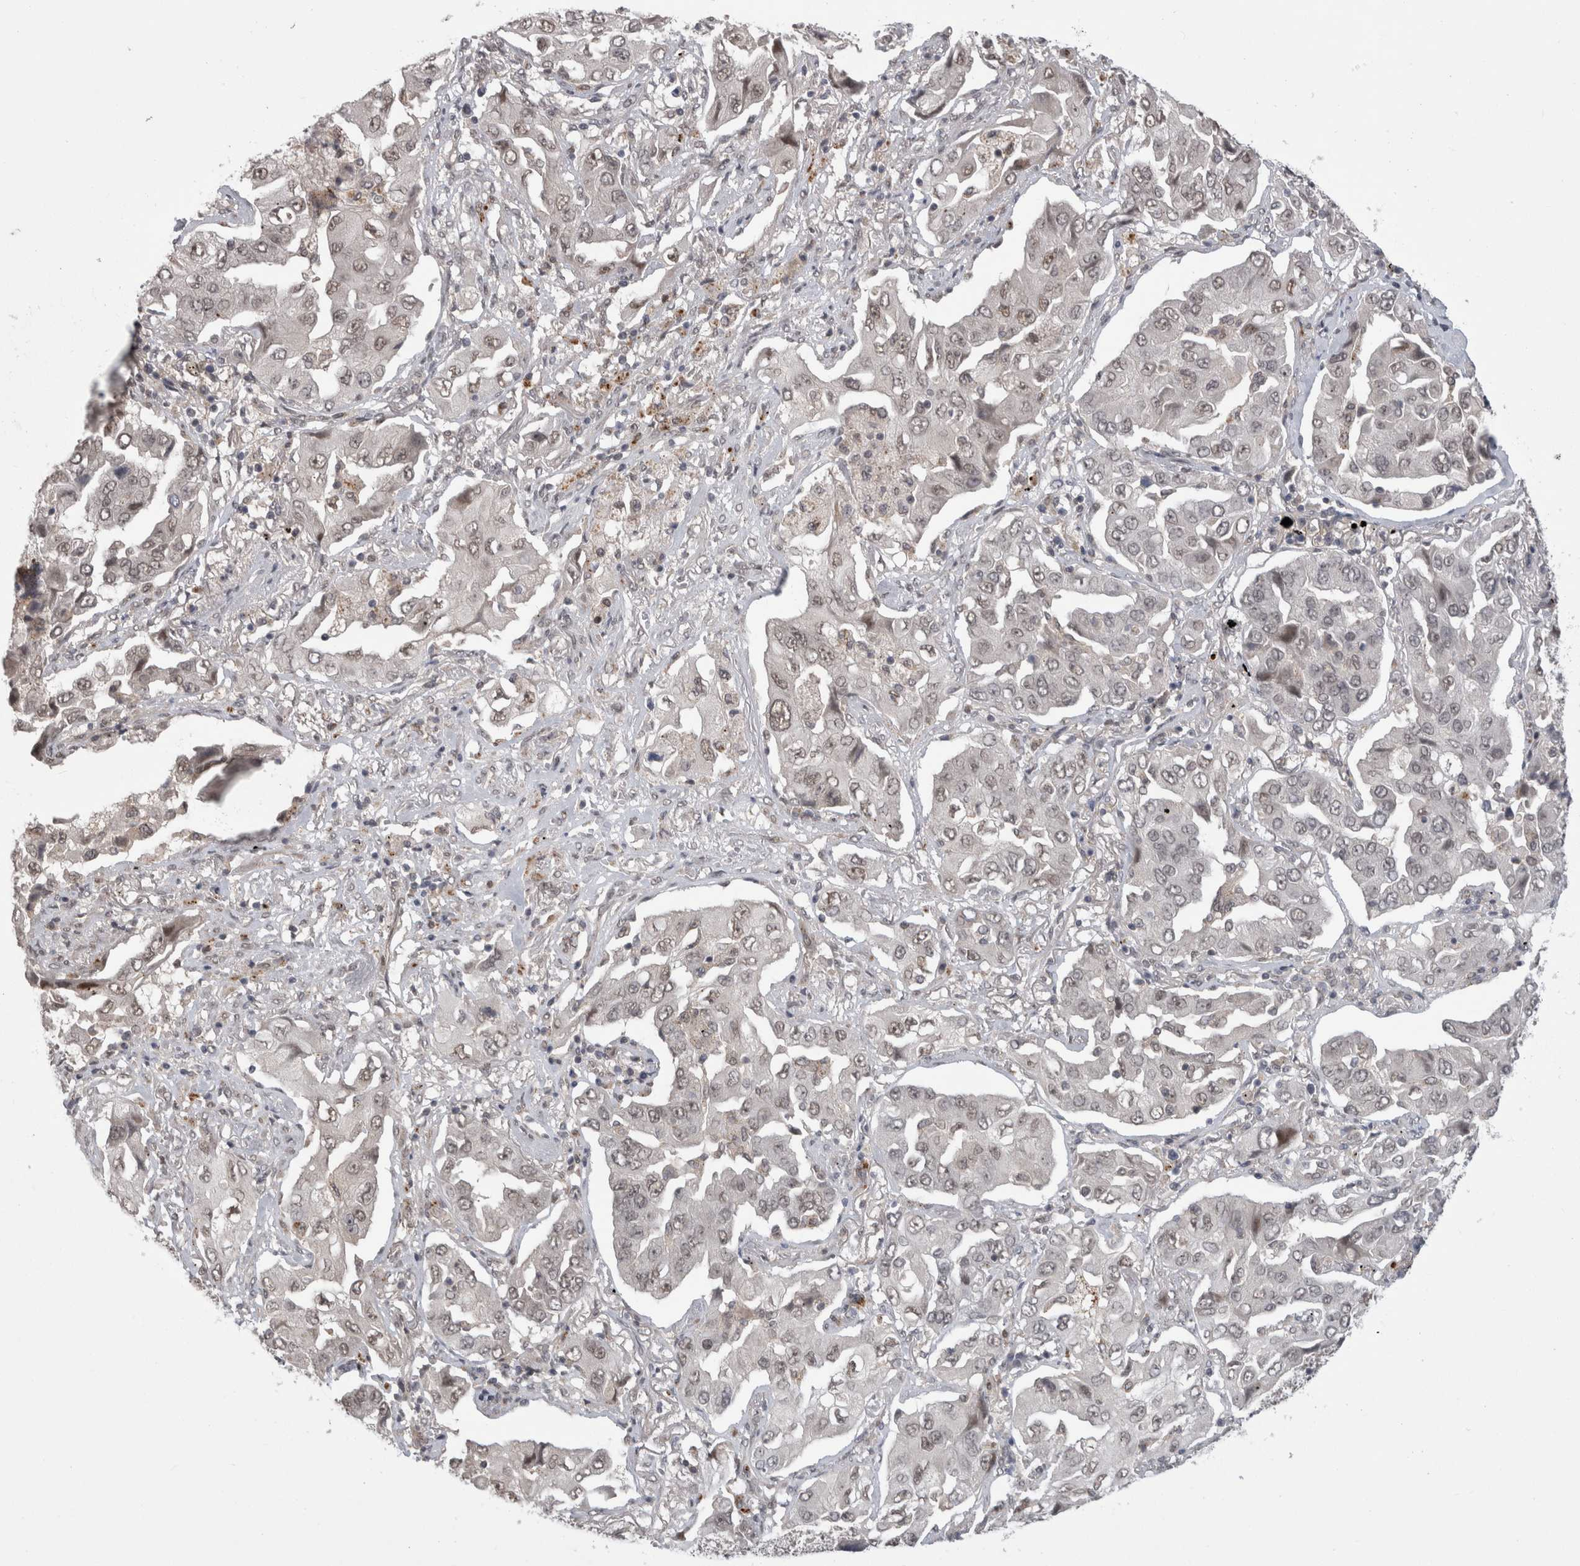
{"staining": {"intensity": "weak", "quantity": "25%-75%", "location": "nuclear"}, "tissue": "lung cancer", "cell_type": "Tumor cells", "image_type": "cancer", "snomed": [{"axis": "morphology", "description": "Adenocarcinoma, NOS"}, {"axis": "topography", "description": "Lung"}], "caption": "Tumor cells reveal low levels of weak nuclear staining in approximately 25%-75% of cells in human lung cancer.", "gene": "MTBP", "patient": {"sex": "female", "age": 65}}